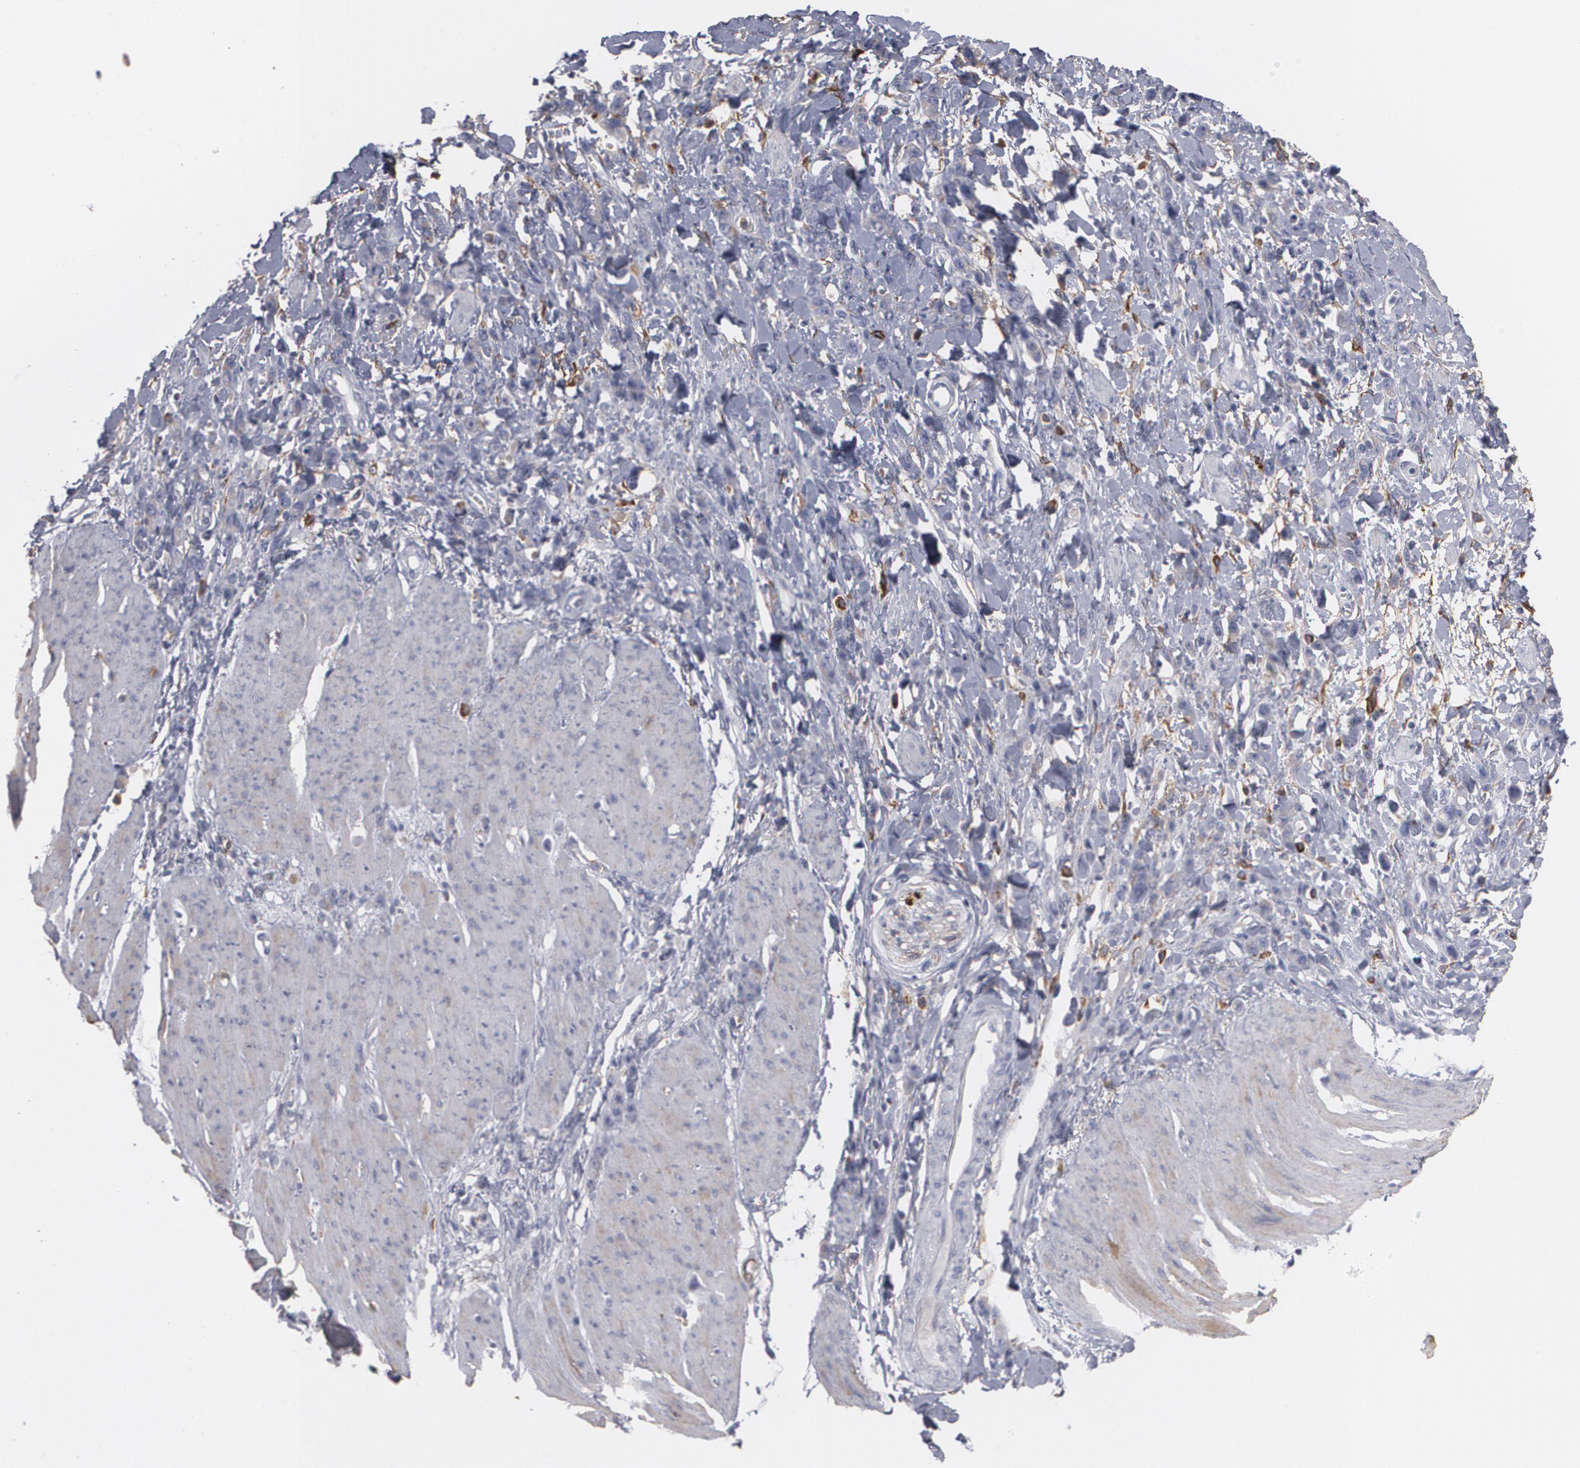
{"staining": {"intensity": "negative", "quantity": "none", "location": "none"}, "tissue": "stomach cancer", "cell_type": "Tumor cells", "image_type": "cancer", "snomed": [{"axis": "morphology", "description": "Normal tissue, NOS"}, {"axis": "morphology", "description": "Adenocarcinoma, NOS"}, {"axis": "topography", "description": "Stomach"}], "caption": "A micrograph of human stomach cancer (adenocarcinoma) is negative for staining in tumor cells. (DAB IHC with hematoxylin counter stain).", "gene": "ODC1", "patient": {"sex": "male", "age": 82}}